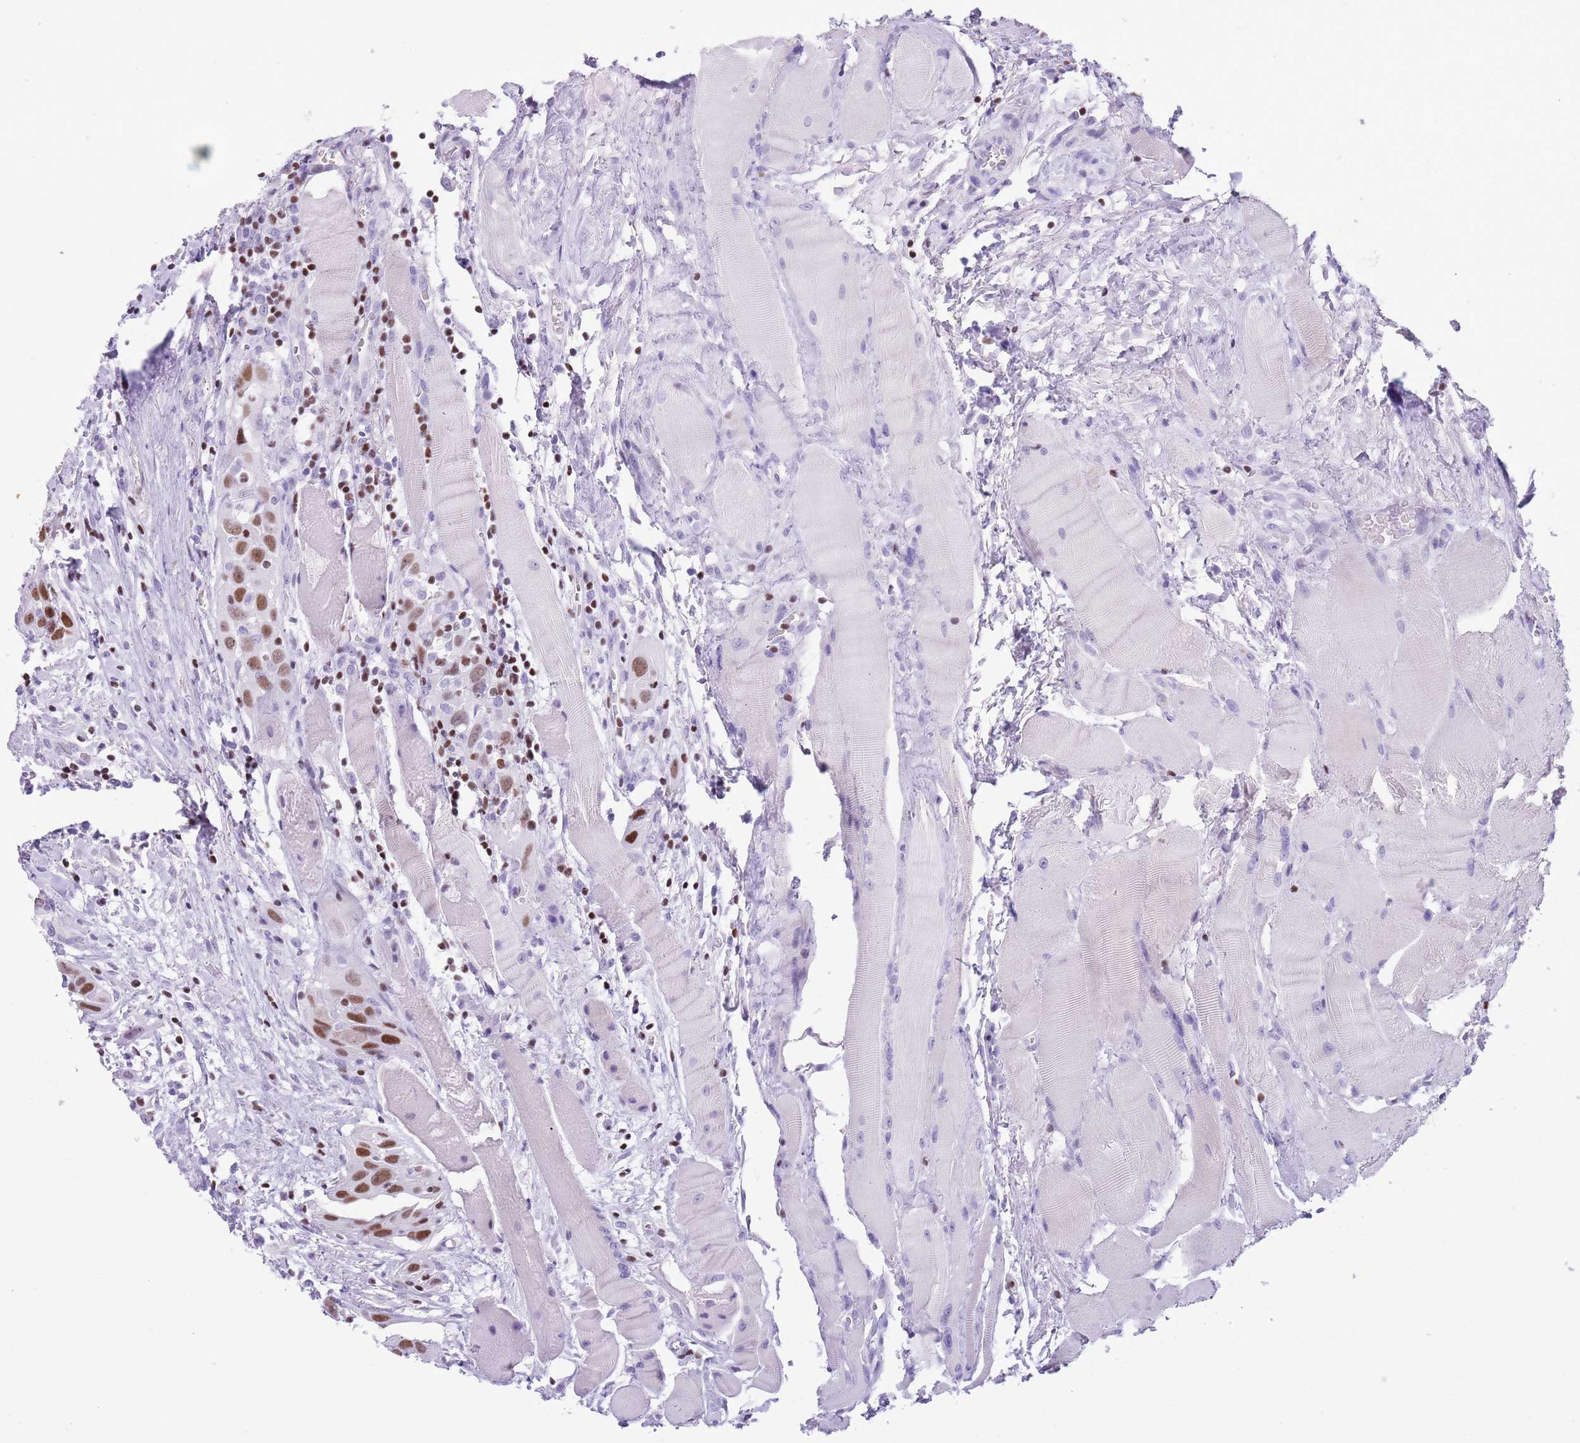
{"staining": {"intensity": "moderate", "quantity": ">75%", "location": "nuclear"}, "tissue": "head and neck cancer", "cell_type": "Tumor cells", "image_type": "cancer", "snomed": [{"axis": "morphology", "description": "Squamous cell carcinoma, NOS"}, {"axis": "topography", "description": "Oral tissue"}, {"axis": "topography", "description": "Head-Neck"}], "caption": "Immunohistochemistry (DAB) staining of human head and neck cancer demonstrates moderate nuclear protein positivity in about >75% of tumor cells.", "gene": "BCL11B", "patient": {"sex": "female", "age": 50}}